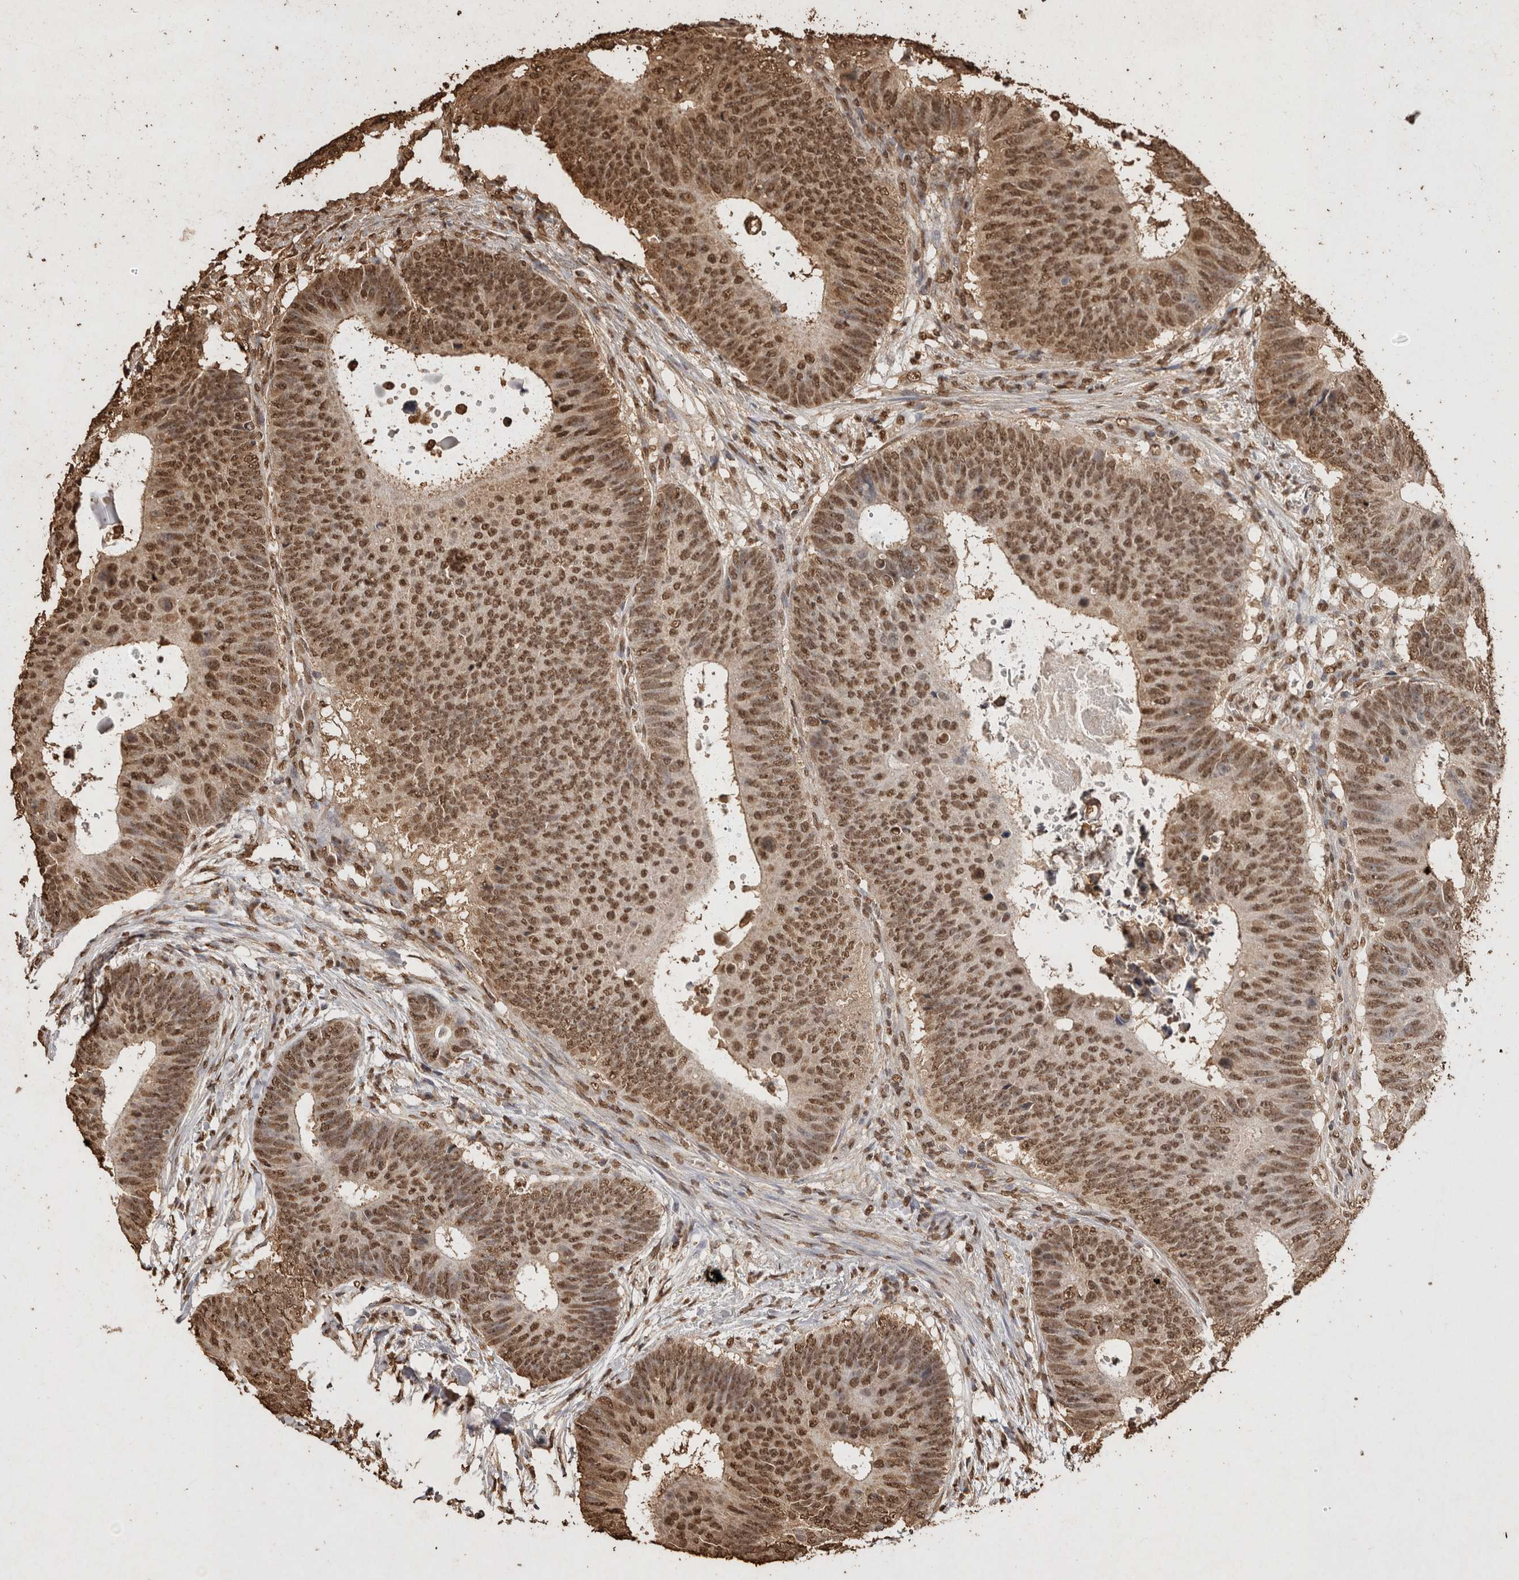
{"staining": {"intensity": "moderate", "quantity": ">75%", "location": "nuclear"}, "tissue": "colorectal cancer", "cell_type": "Tumor cells", "image_type": "cancer", "snomed": [{"axis": "morphology", "description": "Adenocarcinoma, NOS"}, {"axis": "topography", "description": "Colon"}], "caption": "High-power microscopy captured an immunohistochemistry micrograph of colorectal cancer, revealing moderate nuclear expression in approximately >75% of tumor cells. (DAB (3,3'-diaminobenzidine) IHC, brown staining for protein, blue staining for nuclei).", "gene": "FSTL3", "patient": {"sex": "male", "age": 56}}